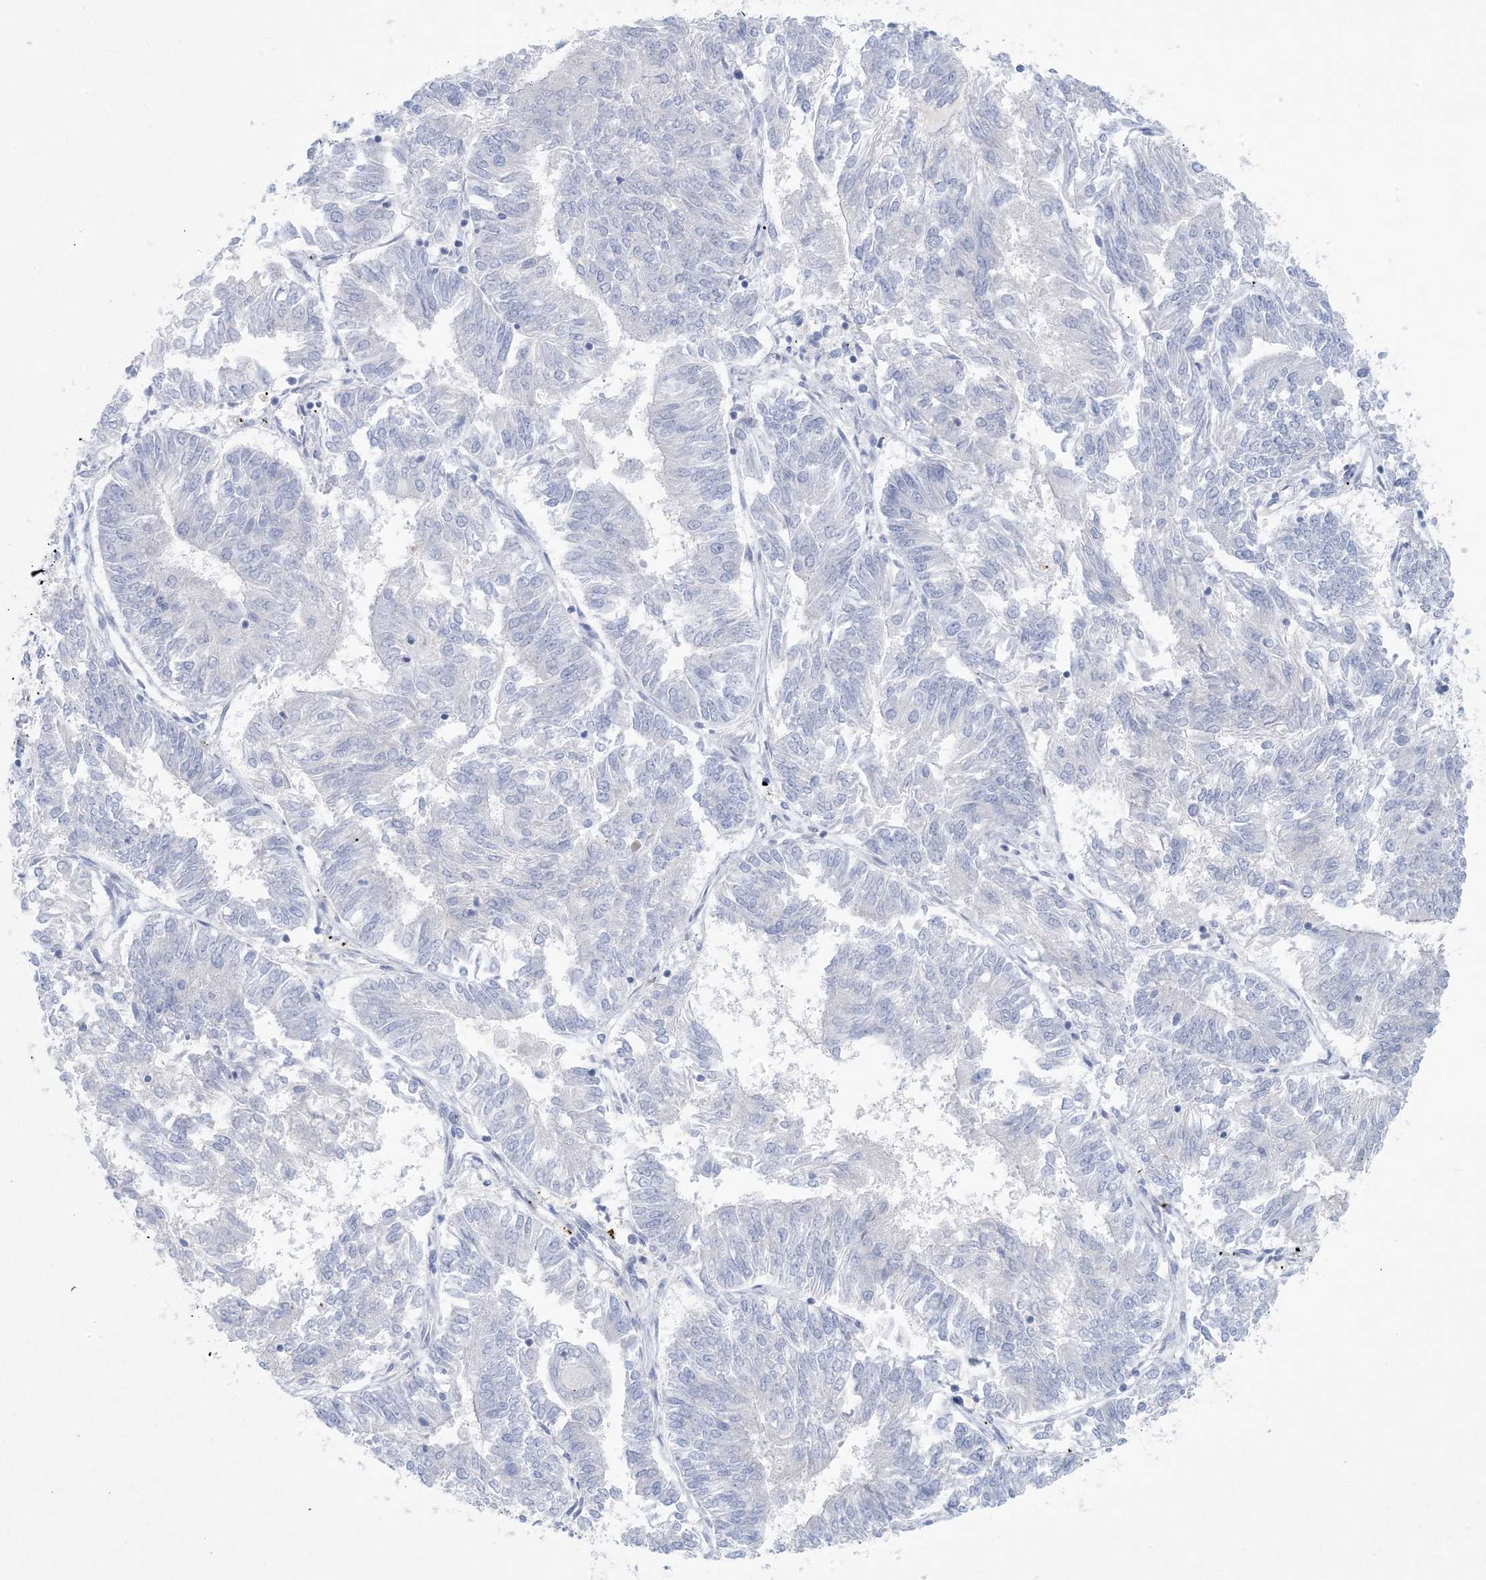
{"staining": {"intensity": "negative", "quantity": "none", "location": "none"}, "tissue": "endometrial cancer", "cell_type": "Tumor cells", "image_type": "cancer", "snomed": [{"axis": "morphology", "description": "Adenocarcinoma, NOS"}, {"axis": "topography", "description": "Endometrium"}], "caption": "Endometrial cancer was stained to show a protein in brown. There is no significant expression in tumor cells.", "gene": "GABRG1", "patient": {"sex": "female", "age": 58}}